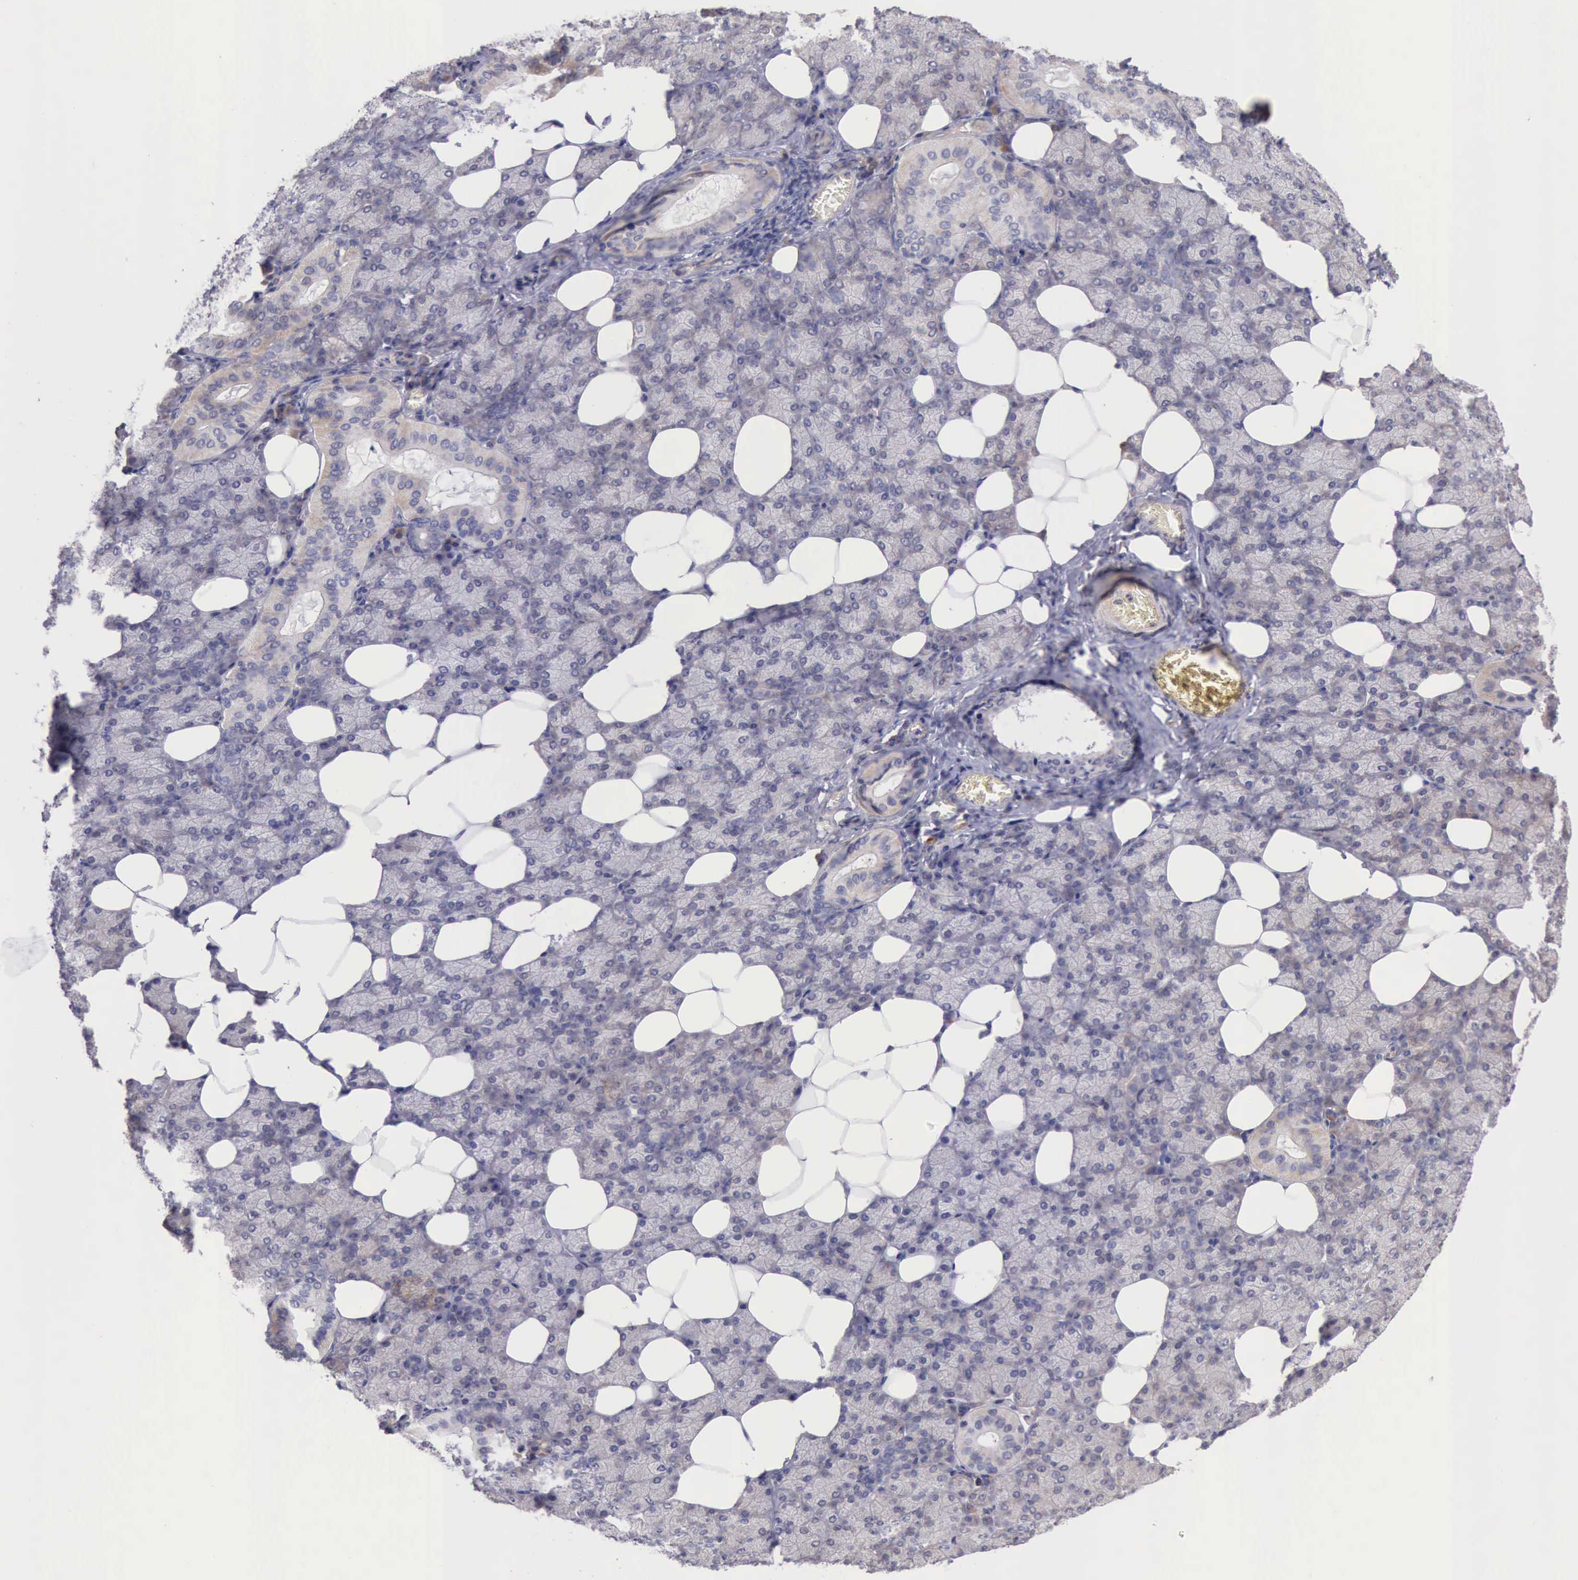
{"staining": {"intensity": "weak", "quantity": "<25%", "location": "cytoplasmic/membranous"}, "tissue": "salivary gland", "cell_type": "Glandular cells", "image_type": "normal", "snomed": [{"axis": "morphology", "description": "Normal tissue, NOS"}, {"axis": "topography", "description": "Lymph node"}, {"axis": "topography", "description": "Salivary gland"}], "caption": "High power microscopy image of an IHC photomicrograph of normal salivary gland, revealing no significant staining in glandular cells. (Brightfield microscopy of DAB IHC at high magnification).", "gene": "DNAJB7", "patient": {"sex": "male", "age": 8}}